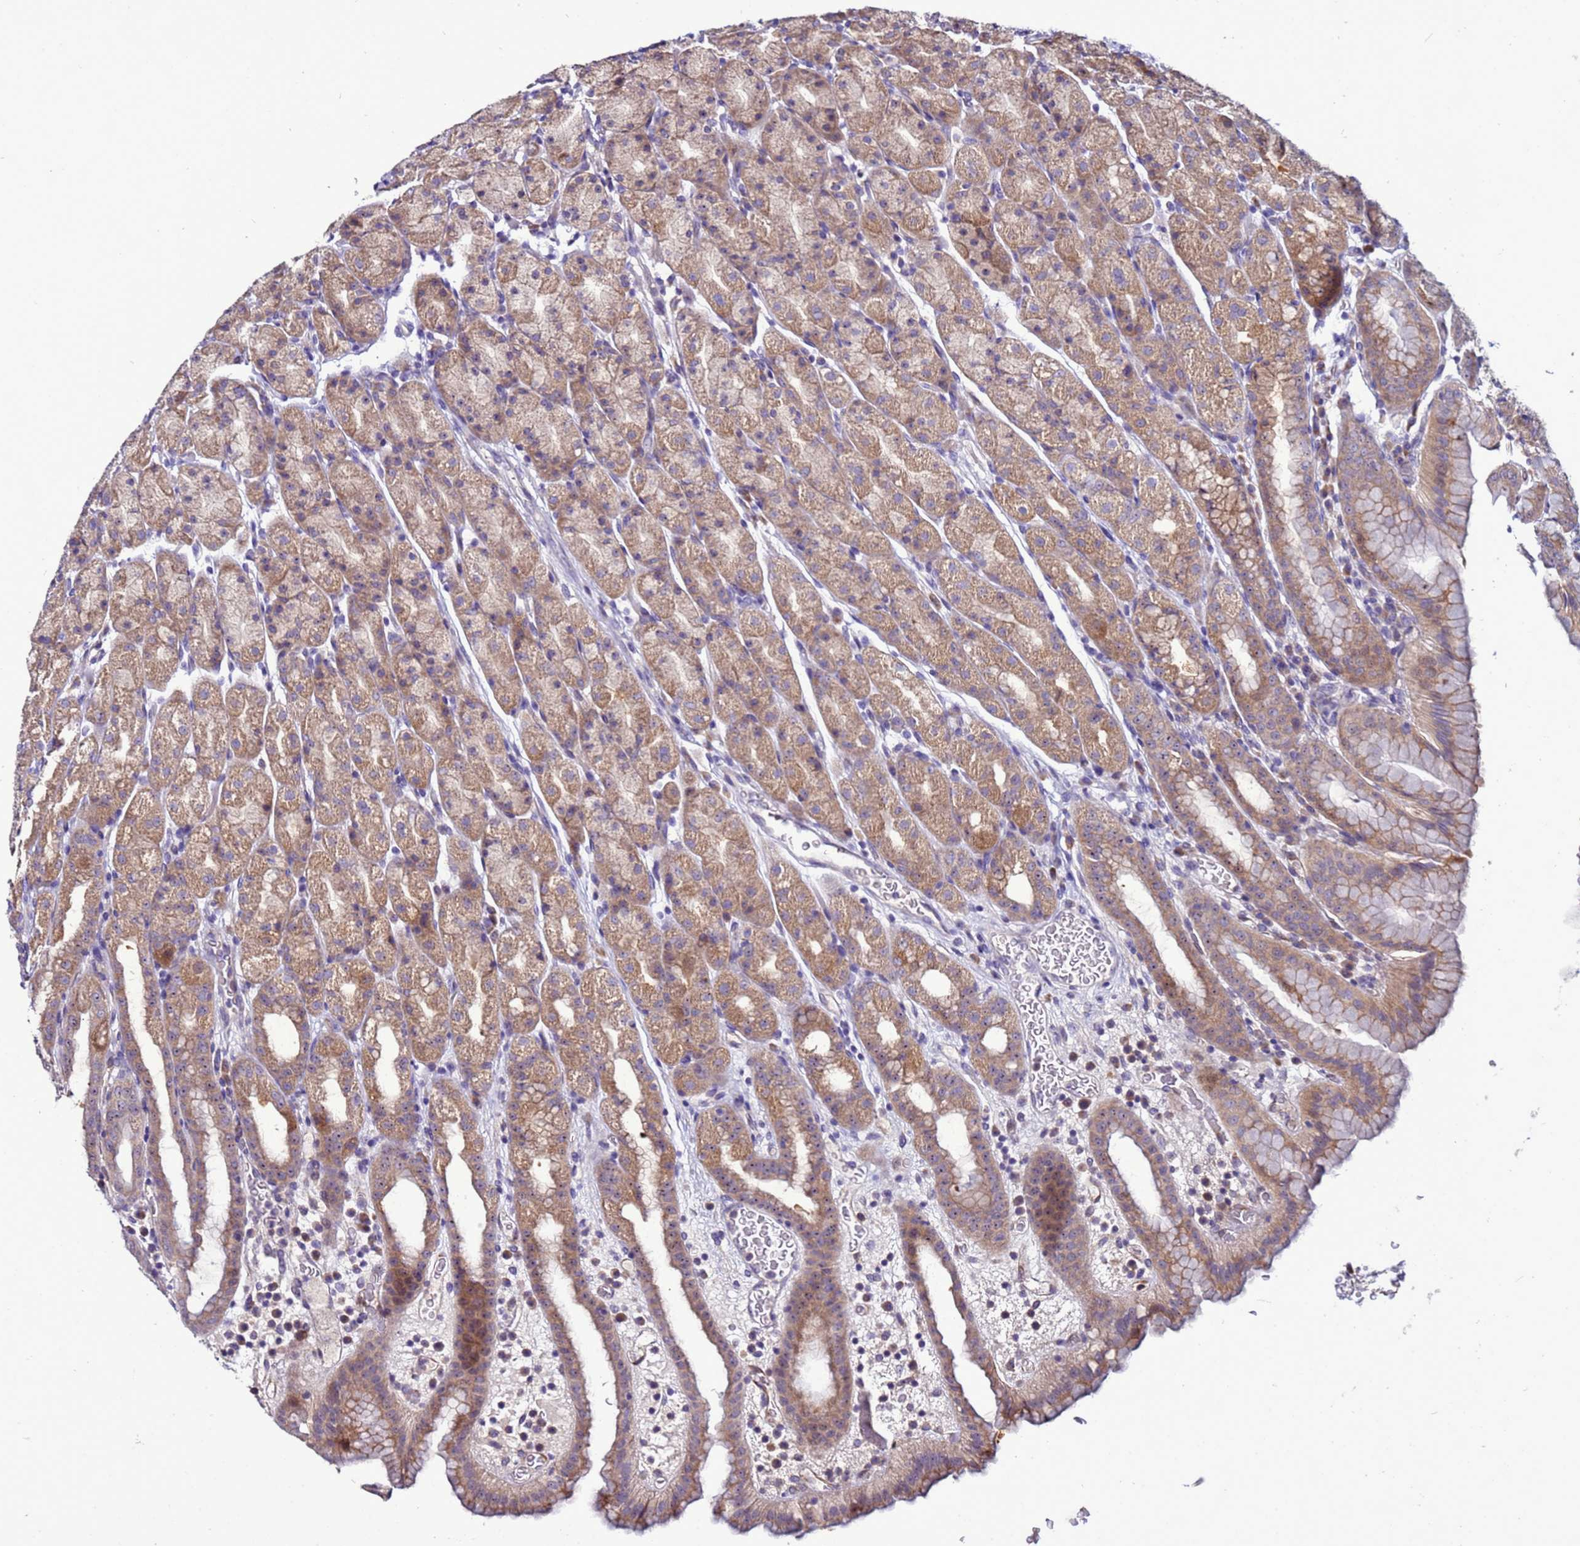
{"staining": {"intensity": "moderate", "quantity": "25%-75%", "location": "cytoplasmic/membranous,nuclear"}, "tissue": "stomach", "cell_type": "Glandular cells", "image_type": "normal", "snomed": [{"axis": "morphology", "description": "Normal tissue, NOS"}, {"axis": "topography", "description": "Stomach, upper"}], "caption": "Benign stomach displays moderate cytoplasmic/membranous,nuclear expression in approximately 25%-75% of glandular cells Immunohistochemistry stains the protein of interest in brown and the nuclei are stained blue..", "gene": "NOL8", "patient": {"sex": "male", "age": 68}}